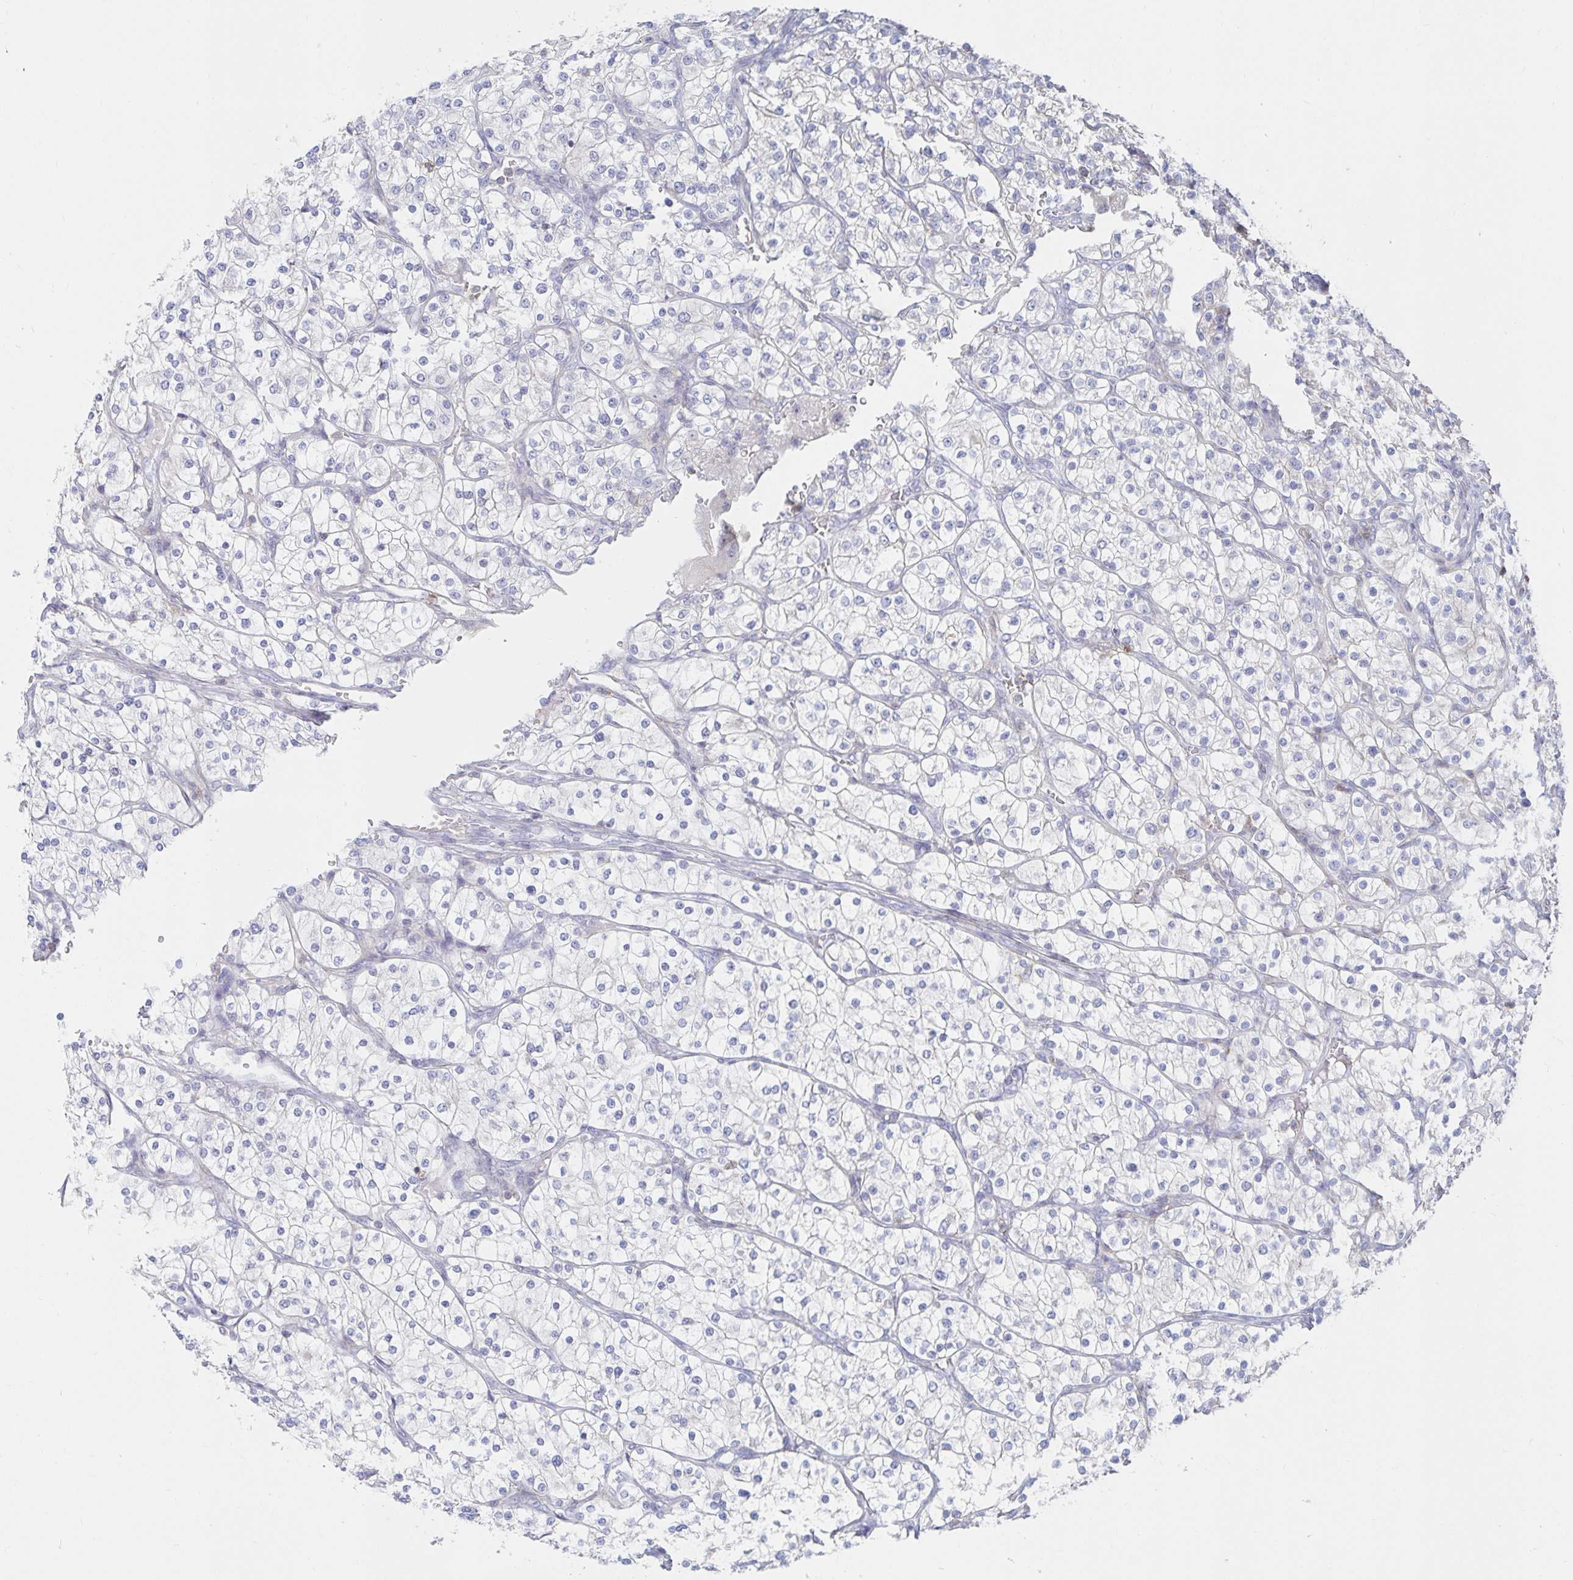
{"staining": {"intensity": "negative", "quantity": "none", "location": "none"}, "tissue": "renal cancer", "cell_type": "Tumor cells", "image_type": "cancer", "snomed": [{"axis": "morphology", "description": "Adenocarcinoma, NOS"}, {"axis": "topography", "description": "Kidney"}], "caption": "This is a histopathology image of IHC staining of adenocarcinoma (renal), which shows no positivity in tumor cells.", "gene": "PIK3CD", "patient": {"sex": "male", "age": 80}}